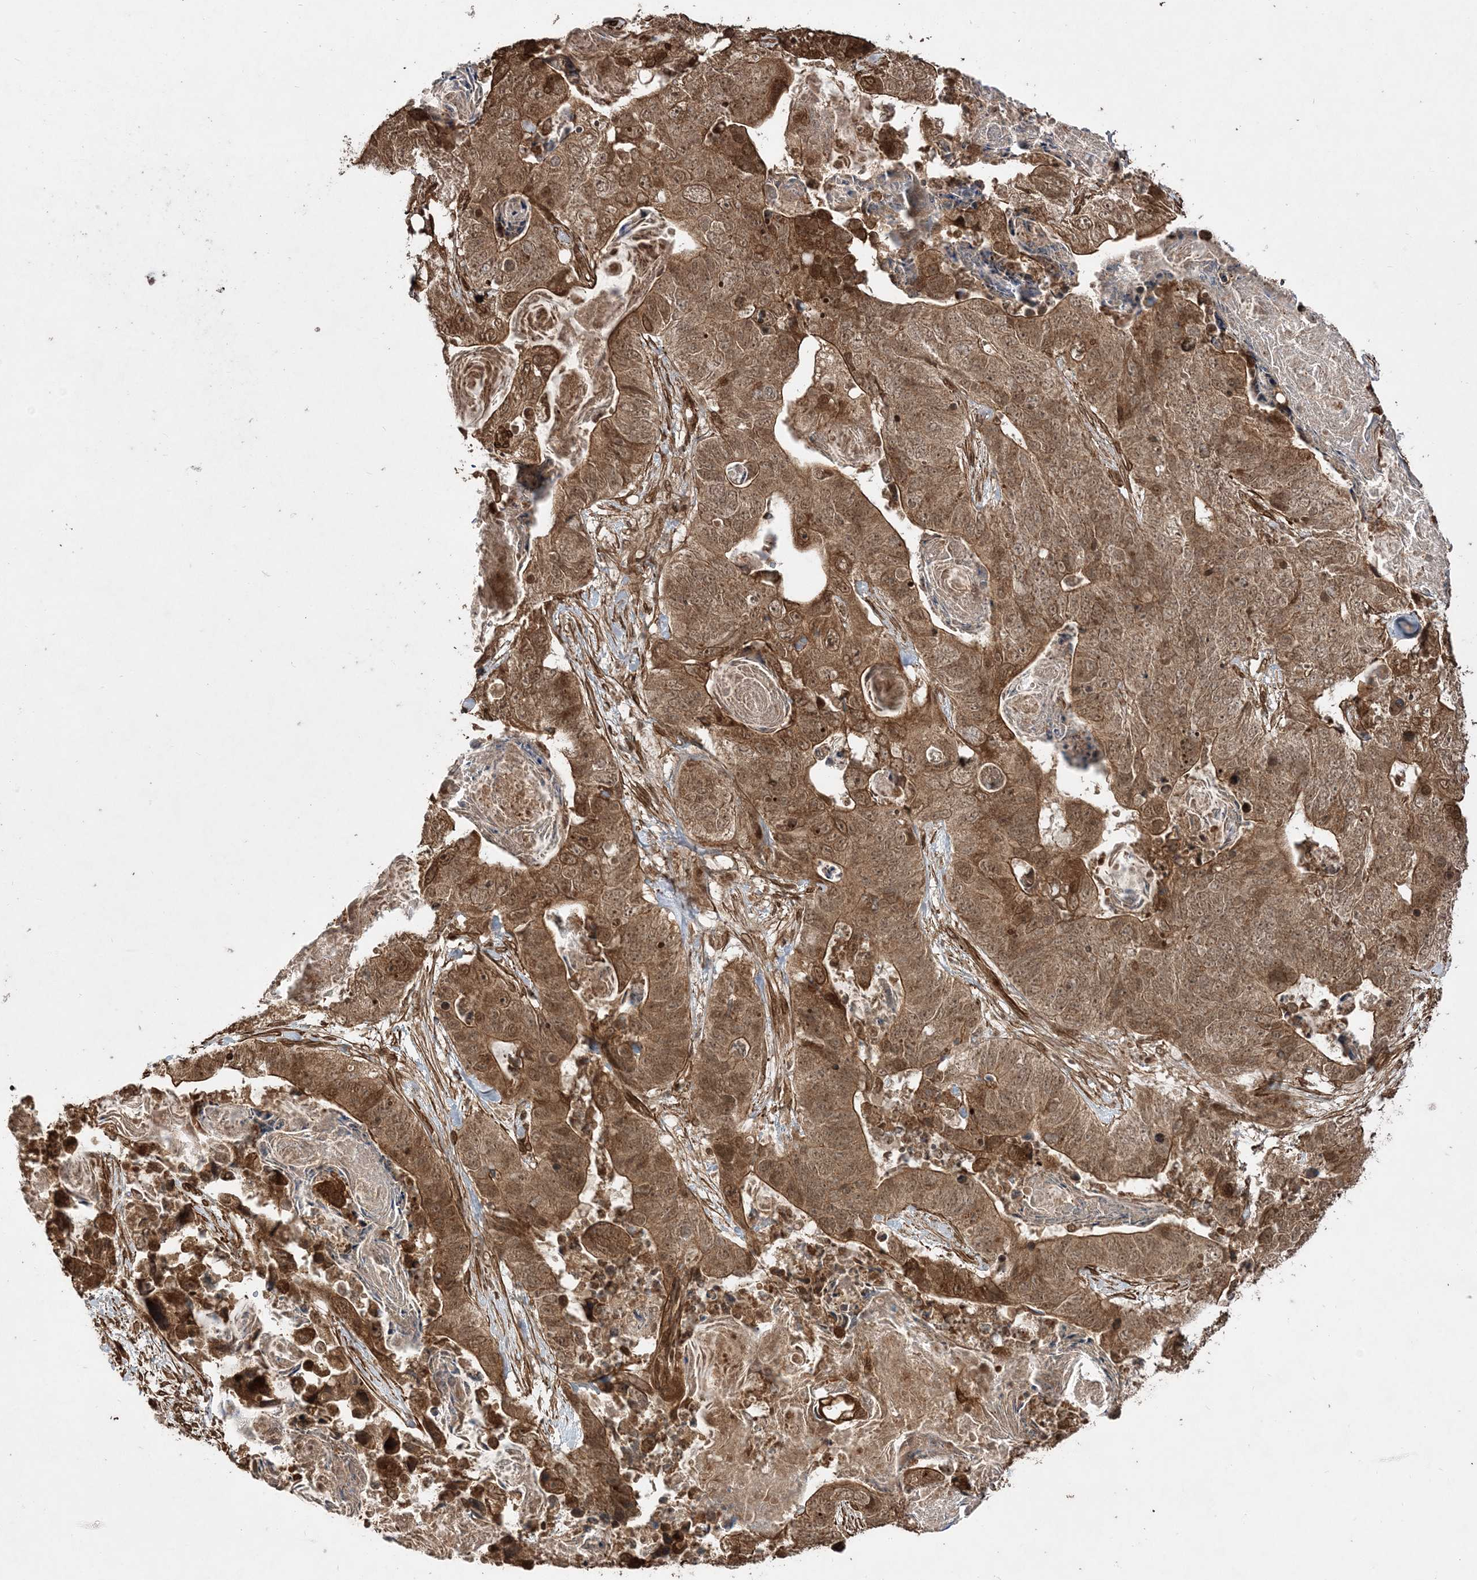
{"staining": {"intensity": "moderate", "quantity": ">75%", "location": "cytoplasmic/membranous,nuclear"}, "tissue": "stomach cancer", "cell_type": "Tumor cells", "image_type": "cancer", "snomed": [{"axis": "morphology", "description": "Adenocarcinoma, NOS"}, {"axis": "topography", "description": "Stomach"}], "caption": "Moderate cytoplasmic/membranous and nuclear positivity is seen in about >75% of tumor cells in stomach adenocarcinoma.", "gene": "ETAA1", "patient": {"sex": "female", "age": 89}}